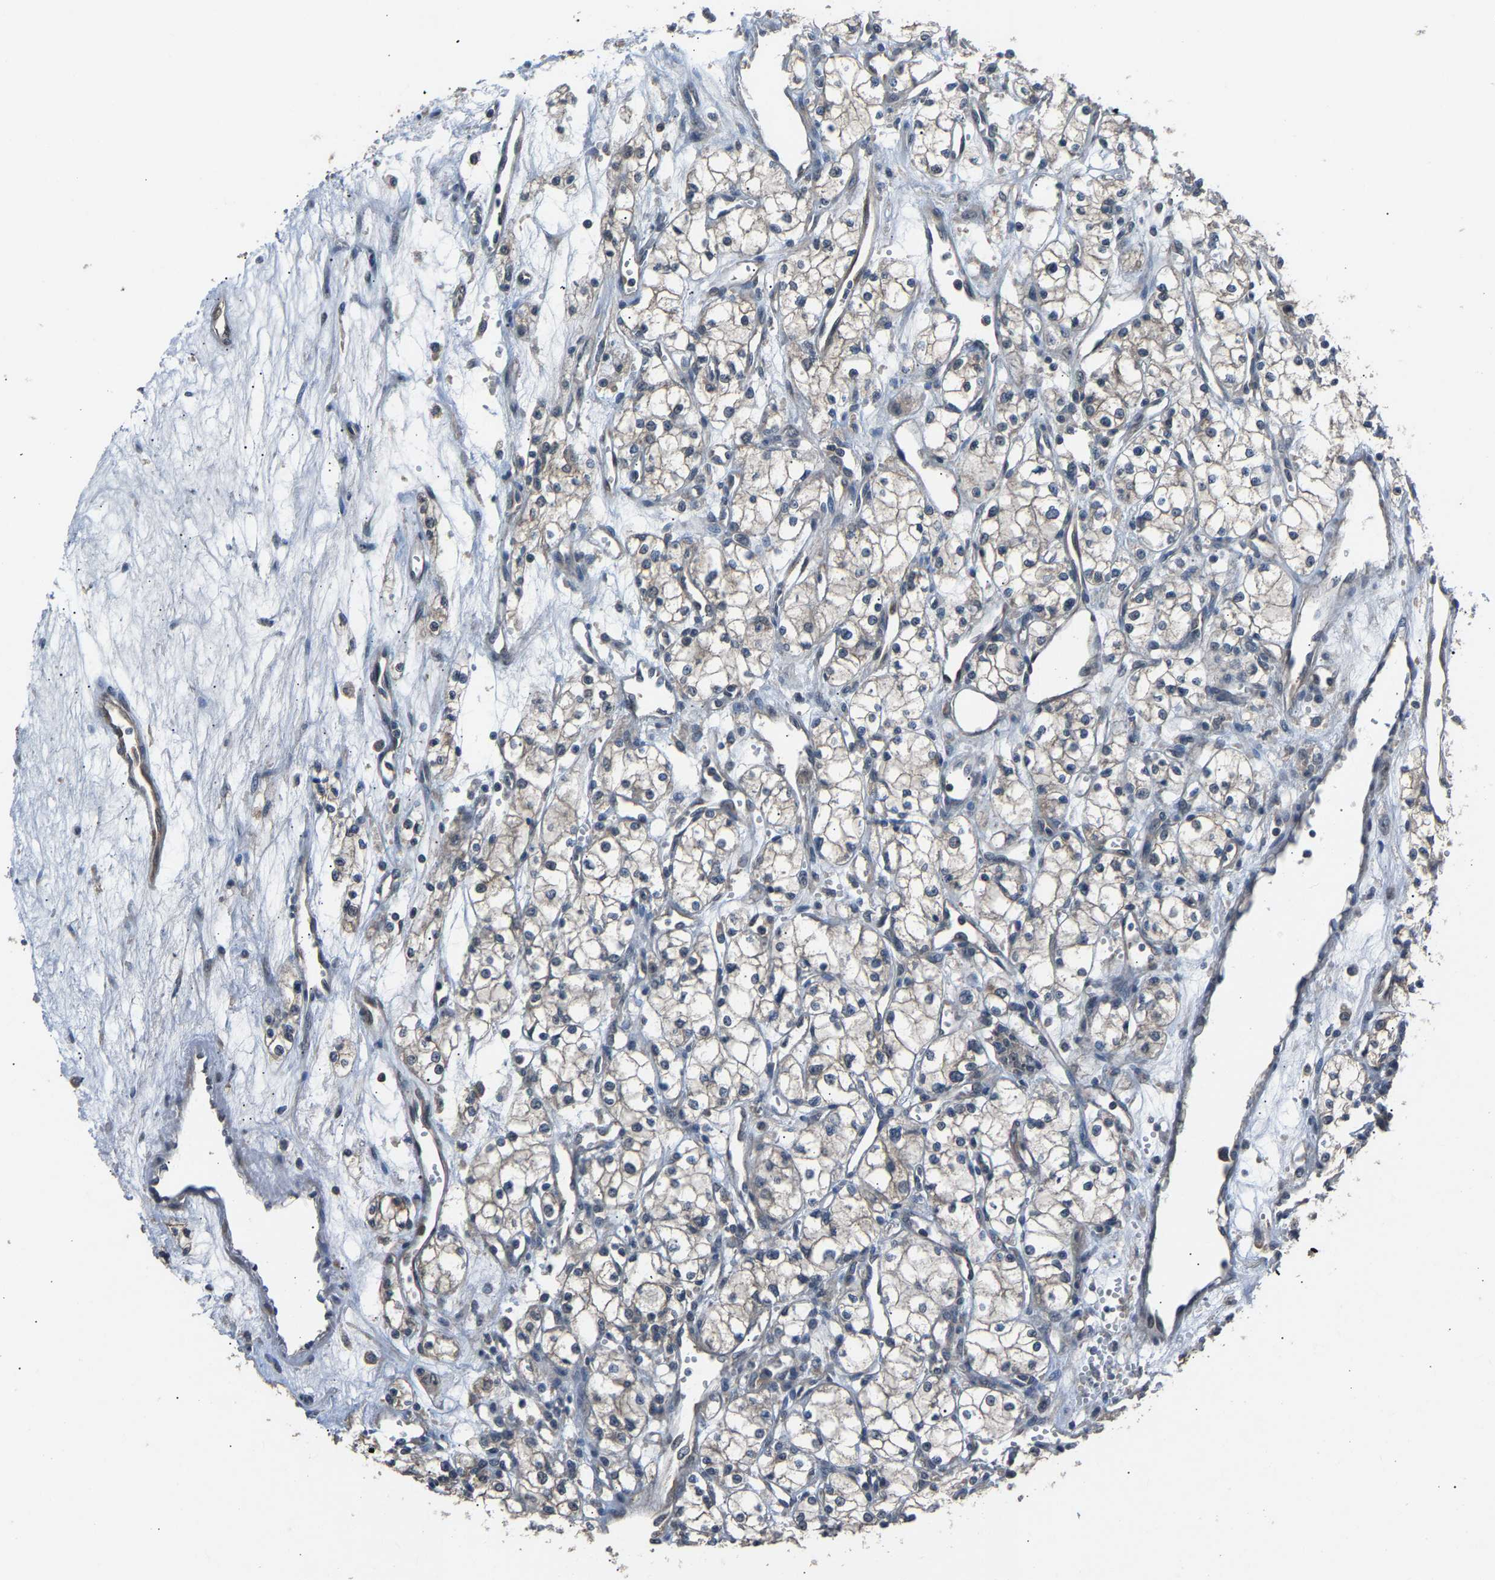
{"staining": {"intensity": "weak", "quantity": "<25%", "location": "cytoplasmic/membranous"}, "tissue": "renal cancer", "cell_type": "Tumor cells", "image_type": "cancer", "snomed": [{"axis": "morphology", "description": "Adenocarcinoma, NOS"}, {"axis": "topography", "description": "Kidney"}], "caption": "The micrograph exhibits no staining of tumor cells in renal adenocarcinoma.", "gene": "ABCC9", "patient": {"sex": "male", "age": 59}}